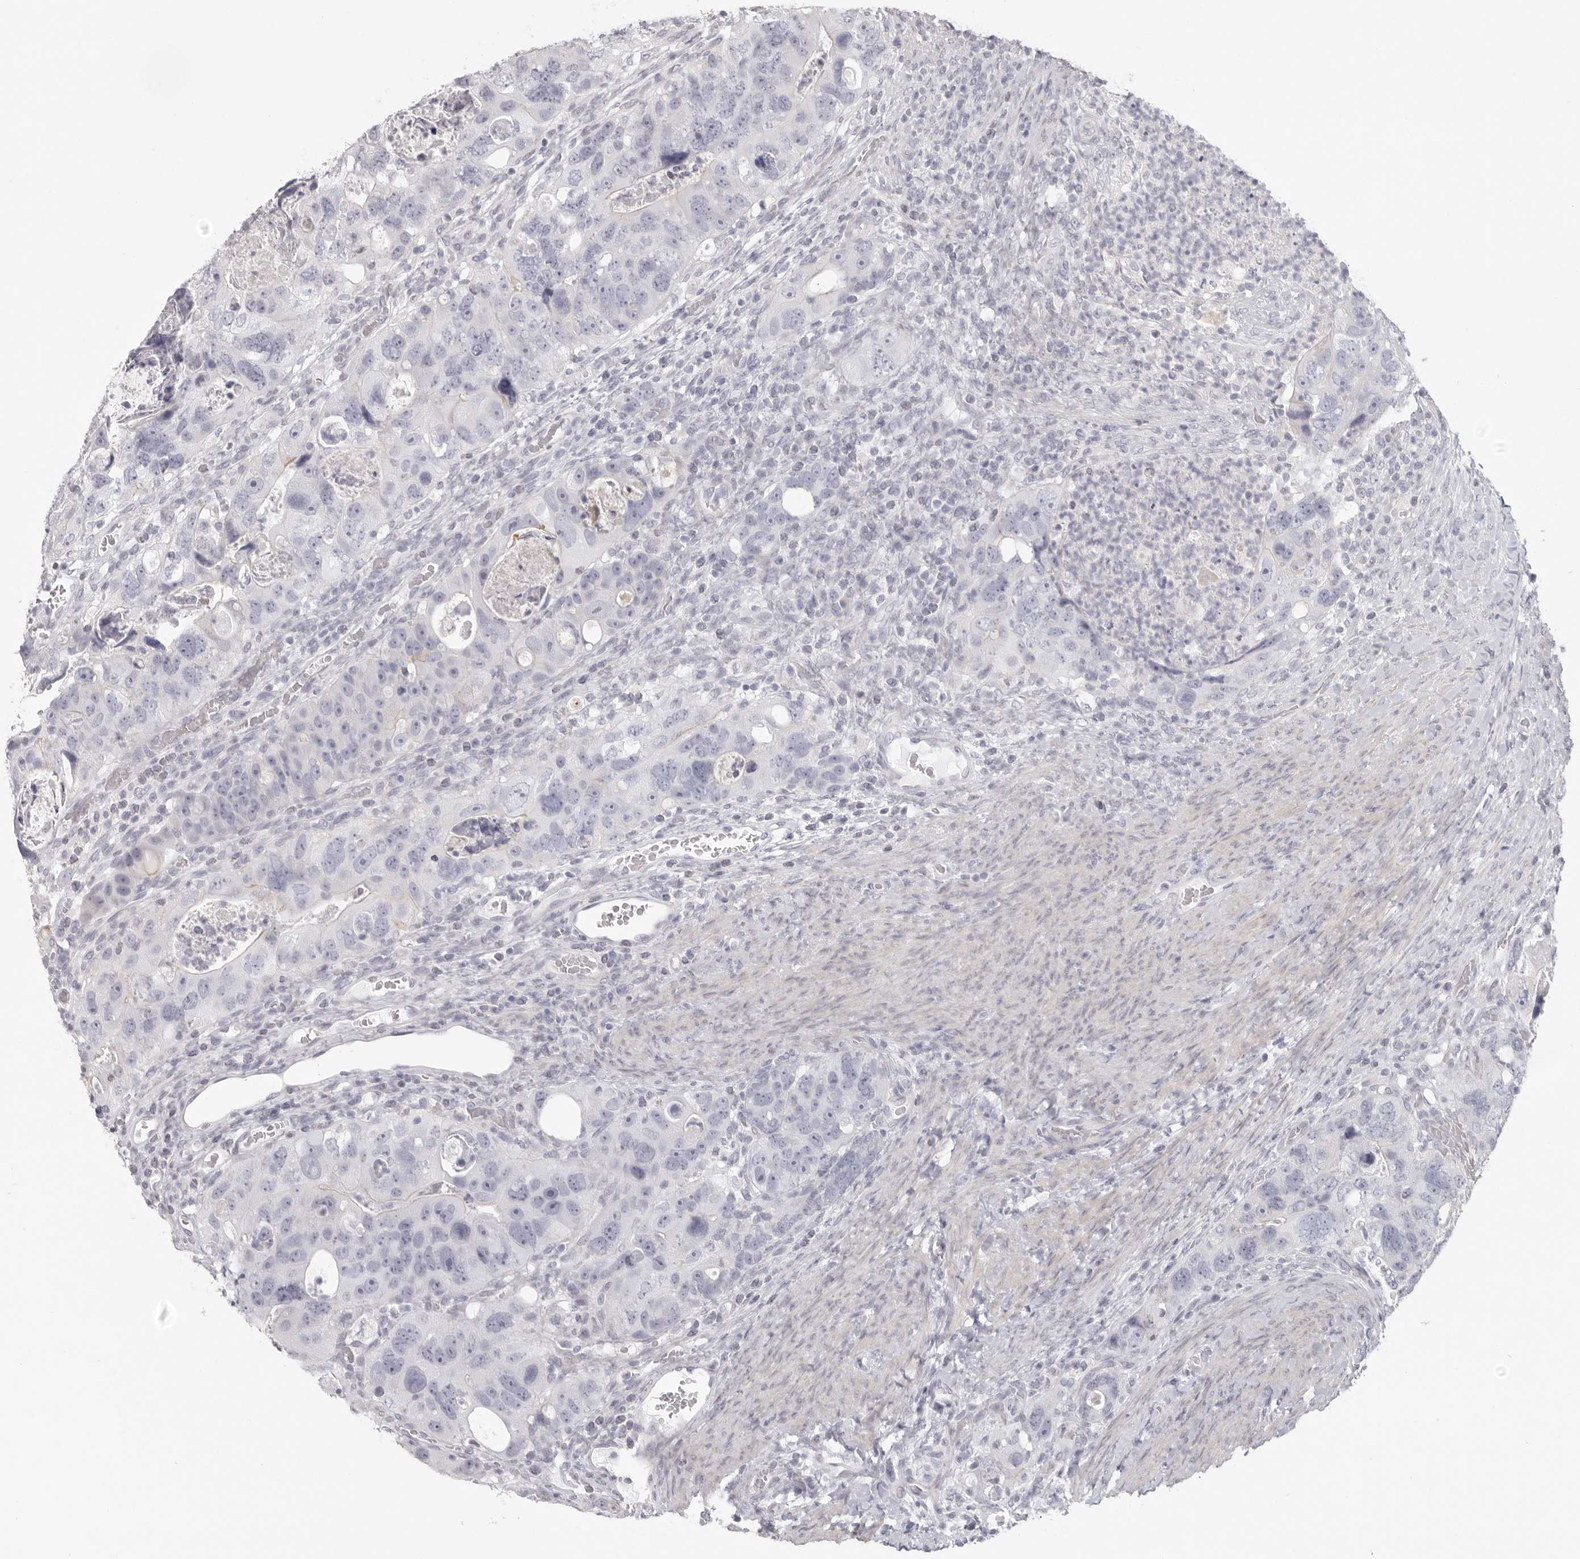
{"staining": {"intensity": "negative", "quantity": "none", "location": "none"}, "tissue": "colorectal cancer", "cell_type": "Tumor cells", "image_type": "cancer", "snomed": [{"axis": "morphology", "description": "Adenocarcinoma, NOS"}, {"axis": "topography", "description": "Rectum"}], "caption": "The micrograph demonstrates no staining of tumor cells in colorectal cancer.", "gene": "RXFP1", "patient": {"sex": "male", "age": 59}}